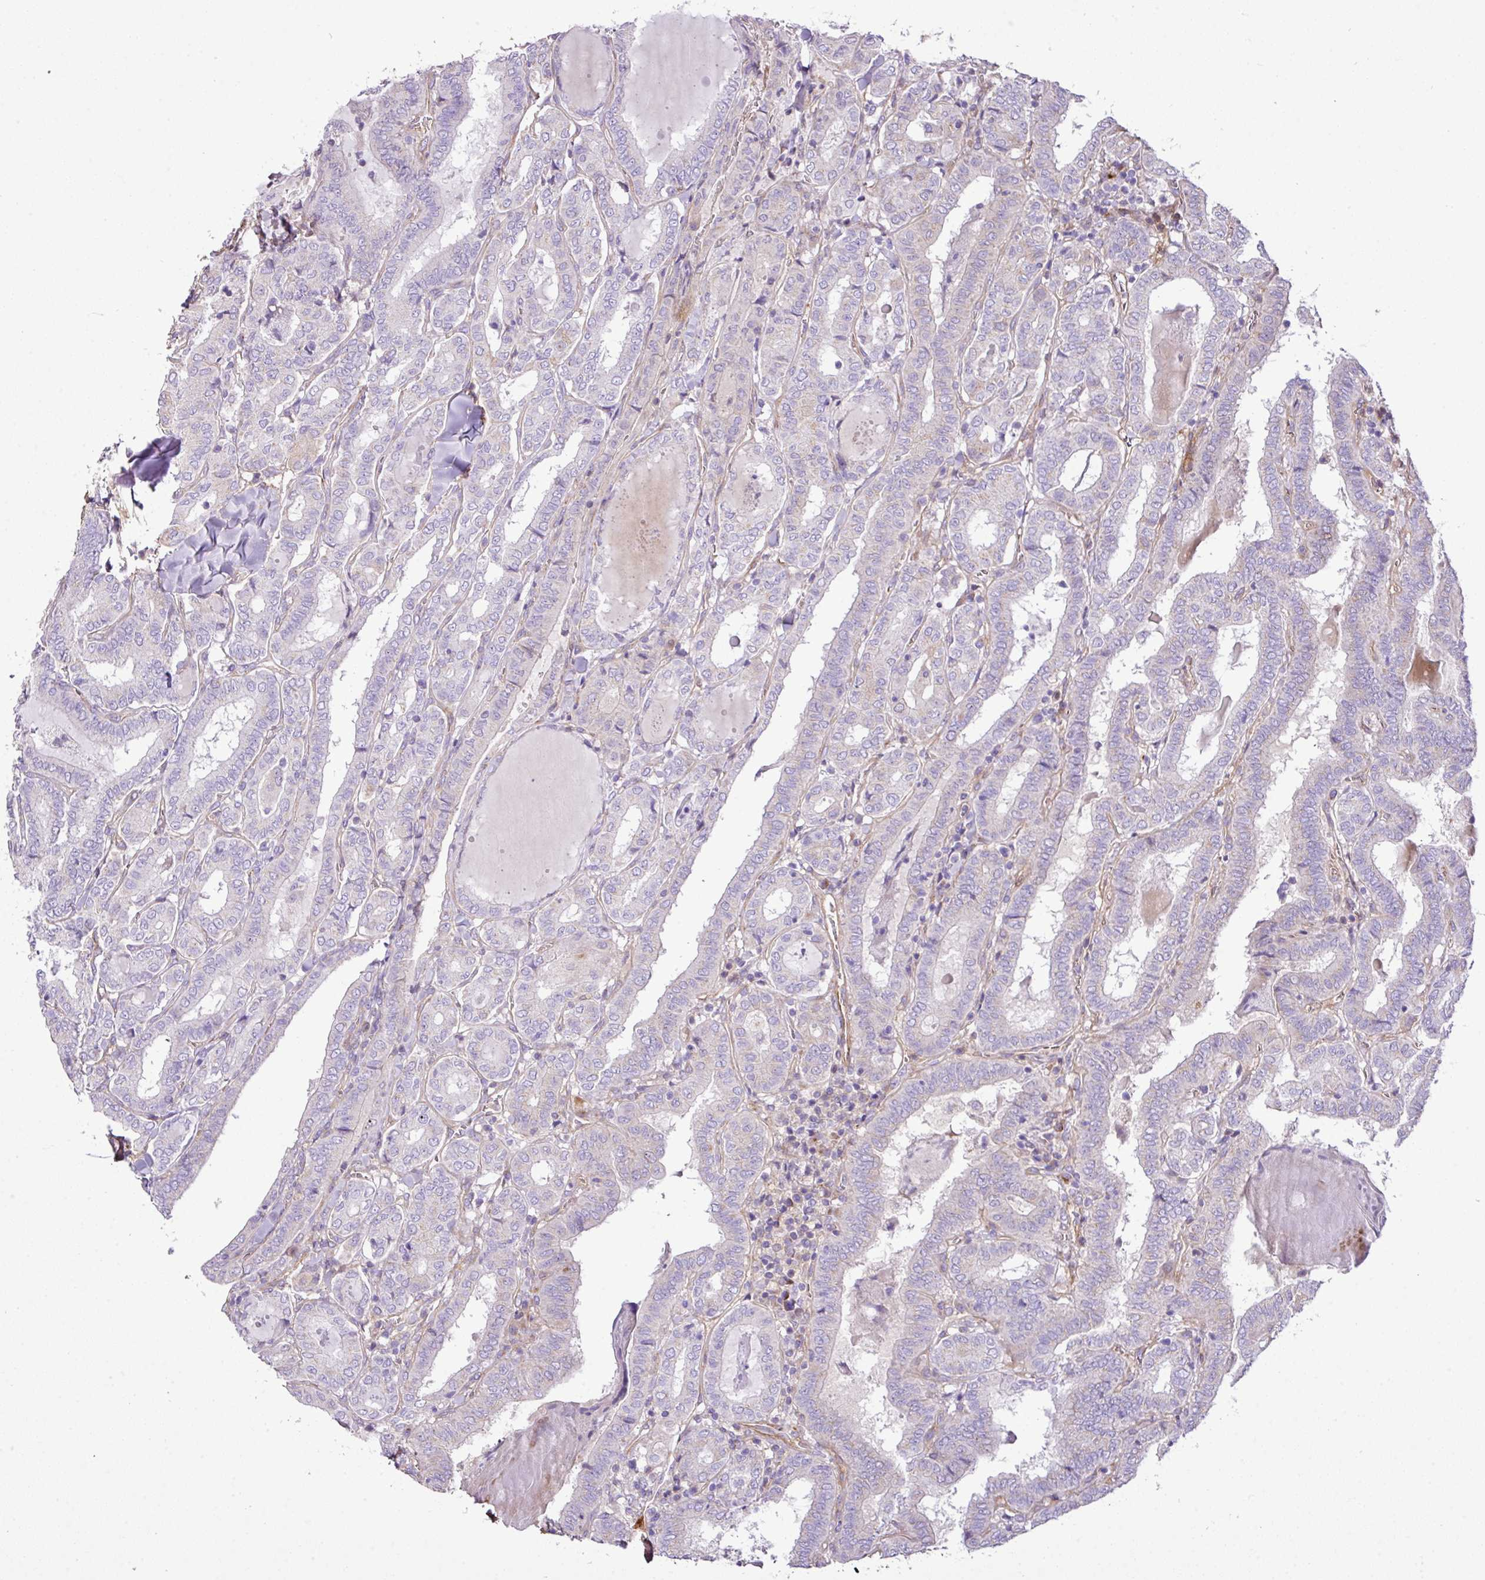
{"staining": {"intensity": "negative", "quantity": "none", "location": "none"}, "tissue": "thyroid cancer", "cell_type": "Tumor cells", "image_type": "cancer", "snomed": [{"axis": "morphology", "description": "Papillary adenocarcinoma, NOS"}, {"axis": "topography", "description": "Thyroid gland"}], "caption": "The immunohistochemistry micrograph has no significant staining in tumor cells of papillary adenocarcinoma (thyroid) tissue.", "gene": "CTXN2", "patient": {"sex": "female", "age": 72}}